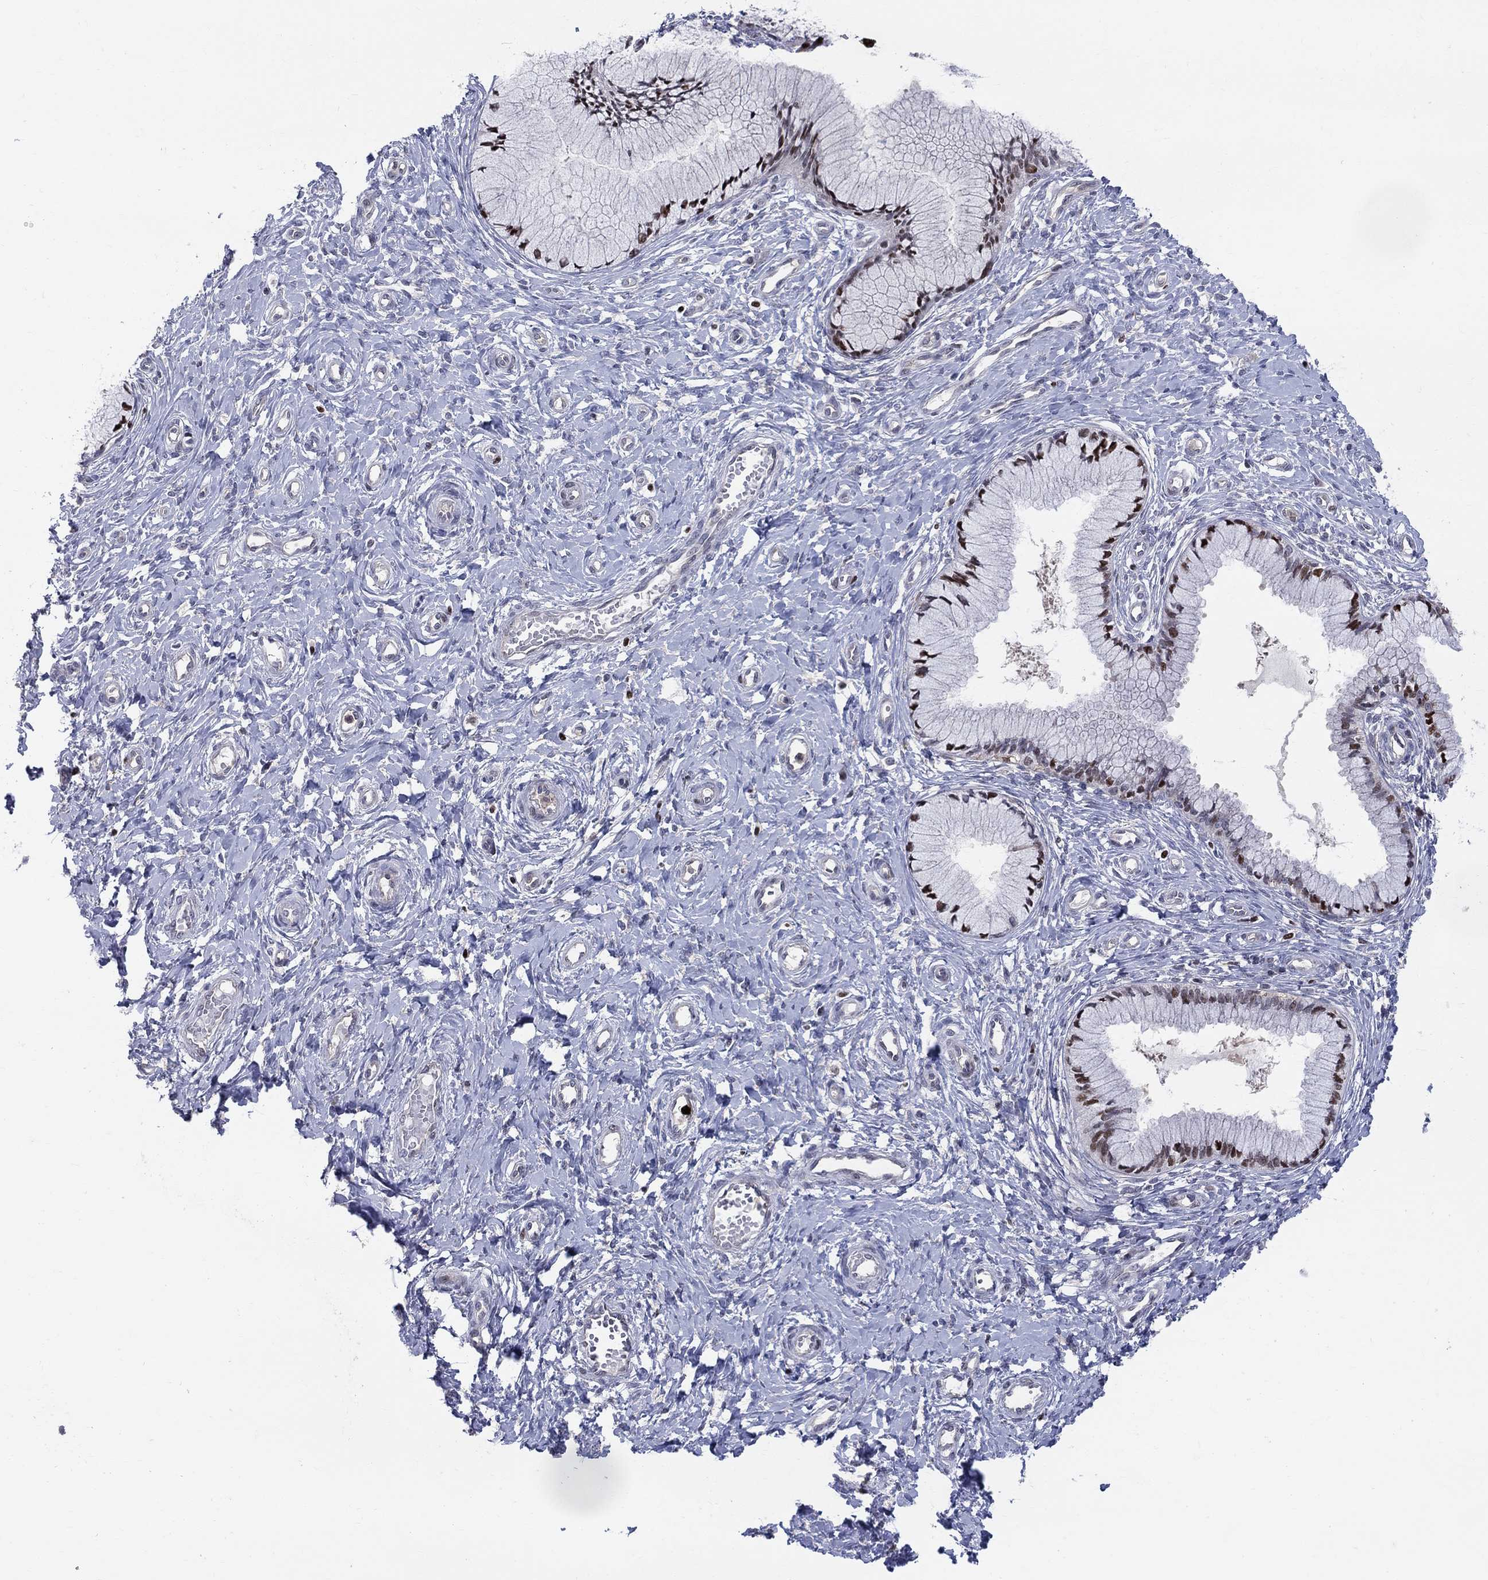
{"staining": {"intensity": "strong", "quantity": "25%-75%", "location": "nuclear"}, "tissue": "cervix", "cell_type": "Glandular cells", "image_type": "normal", "snomed": [{"axis": "morphology", "description": "Normal tissue, NOS"}, {"axis": "topography", "description": "Cervix"}], "caption": "A brown stain highlights strong nuclear staining of a protein in glandular cells of benign cervix.", "gene": "ZNHIT3", "patient": {"sex": "female", "age": 37}}